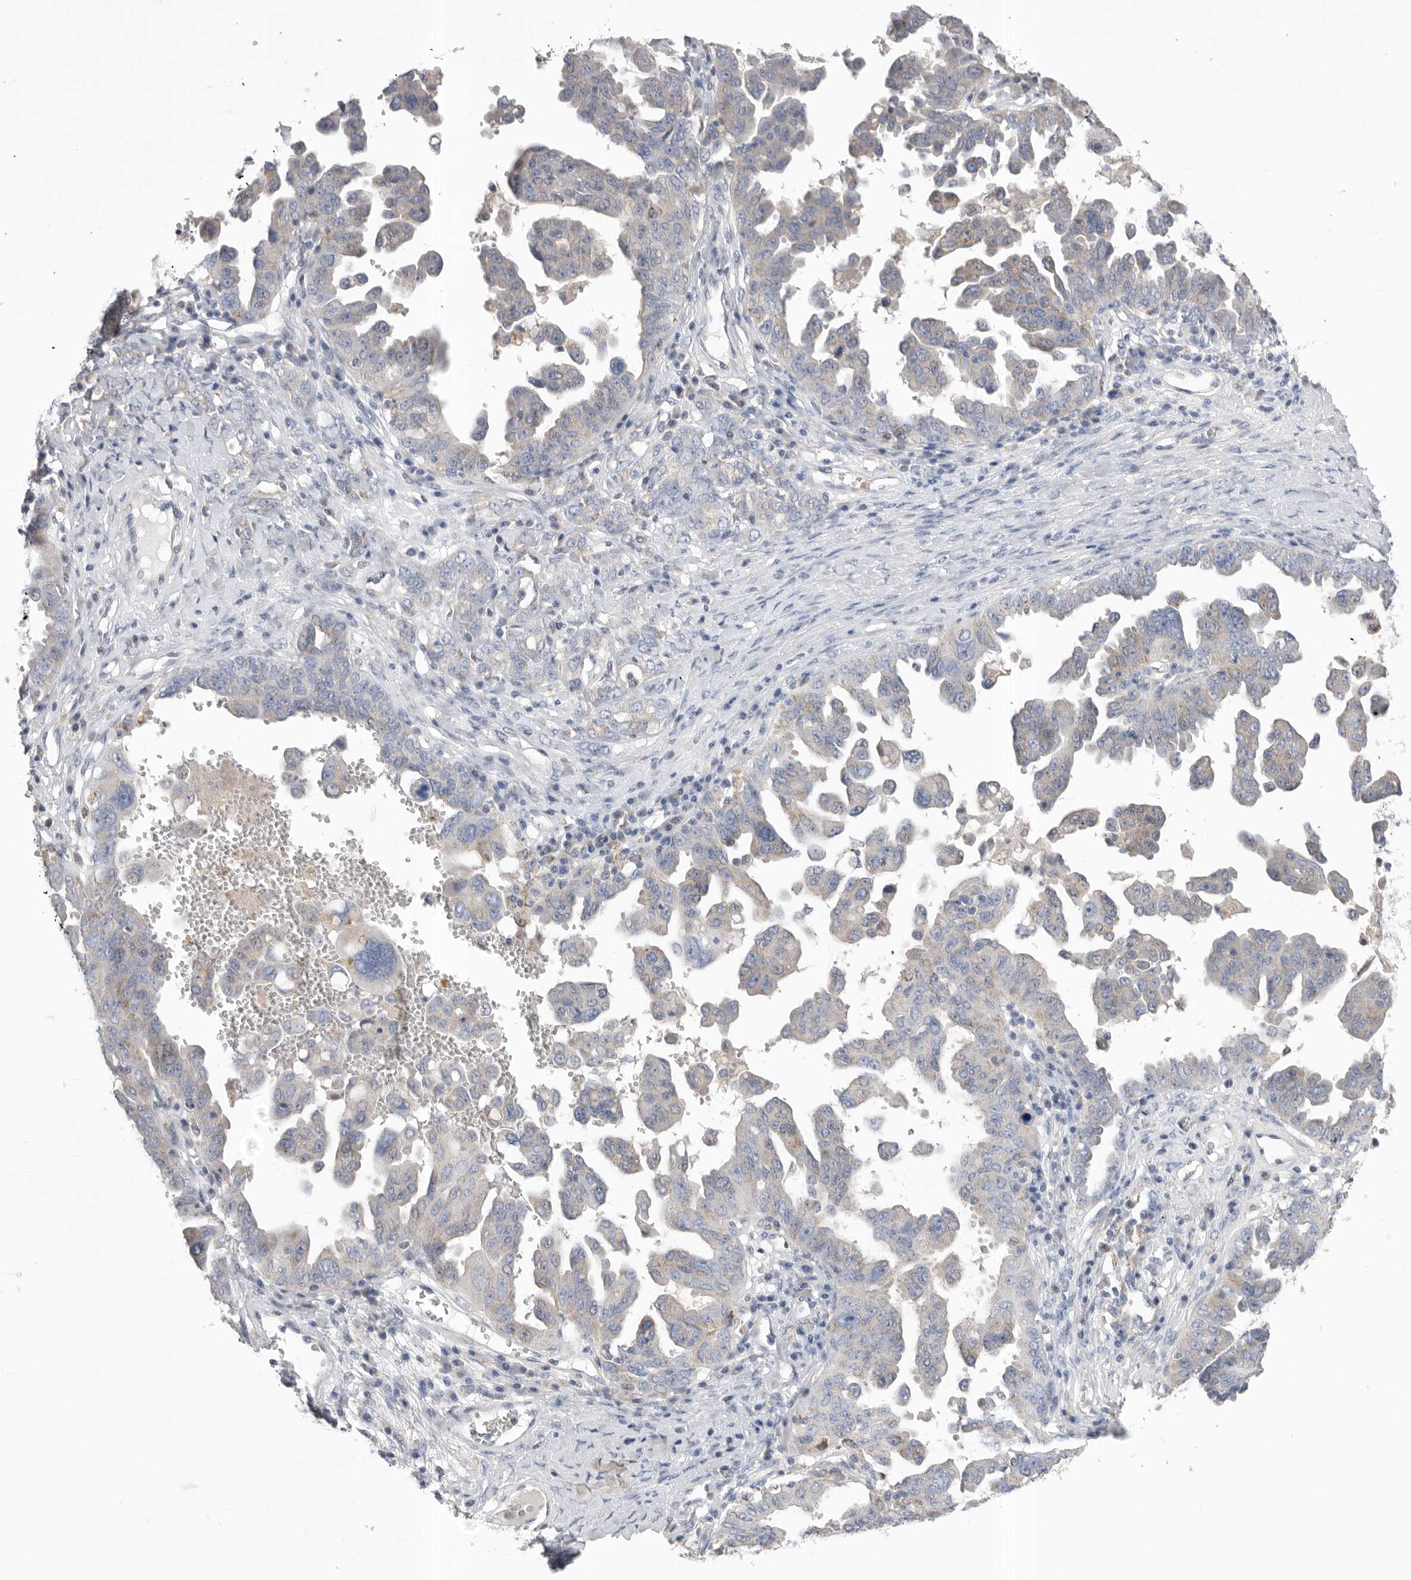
{"staining": {"intensity": "weak", "quantity": "<25%", "location": "cytoplasmic/membranous"}, "tissue": "ovarian cancer", "cell_type": "Tumor cells", "image_type": "cancer", "snomed": [{"axis": "morphology", "description": "Carcinoma, endometroid"}, {"axis": "topography", "description": "Ovary"}], "caption": "Photomicrograph shows no protein staining in tumor cells of ovarian cancer (endometroid carcinoma) tissue.", "gene": "CCDC126", "patient": {"sex": "female", "age": 62}}